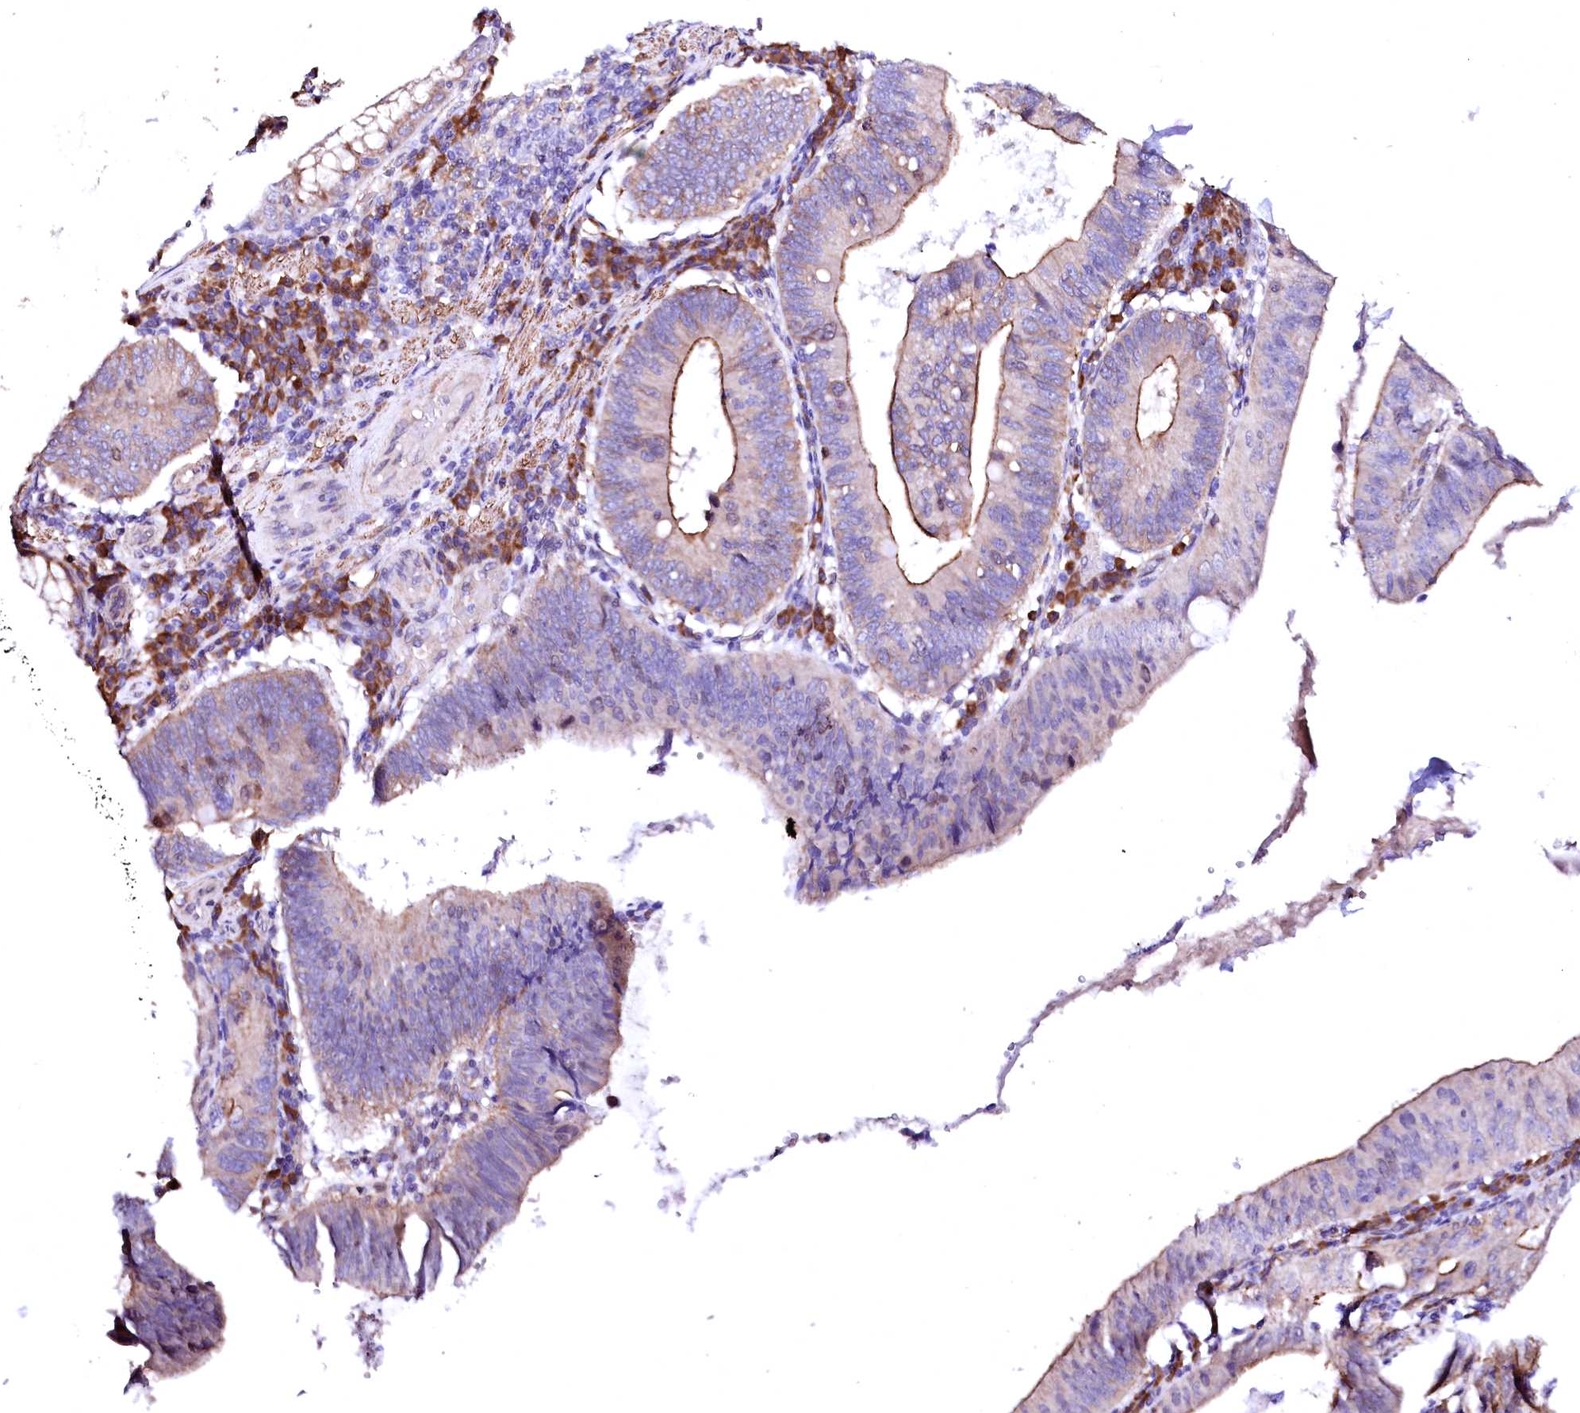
{"staining": {"intensity": "moderate", "quantity": "25%-75%", "location": "cytoplasmic/membranous"}, "tissue": "stomach cancer", "cell_type": "Tumor cells", "image_type": "cancer", "snomed": [{"axis": "morphology", "description": "Adenocarcinoma, NOS"}, {"axis": "topography", "description": "Stomach"}], "caption": "Protein expression analysis of stomach adenocarcinoma reveals moderate cytoplasmic/membranous positivity in approximately 25%-75% of tumor cells.", "gene": "GPR176", "patient": {"sex": "male", "age": 59}}